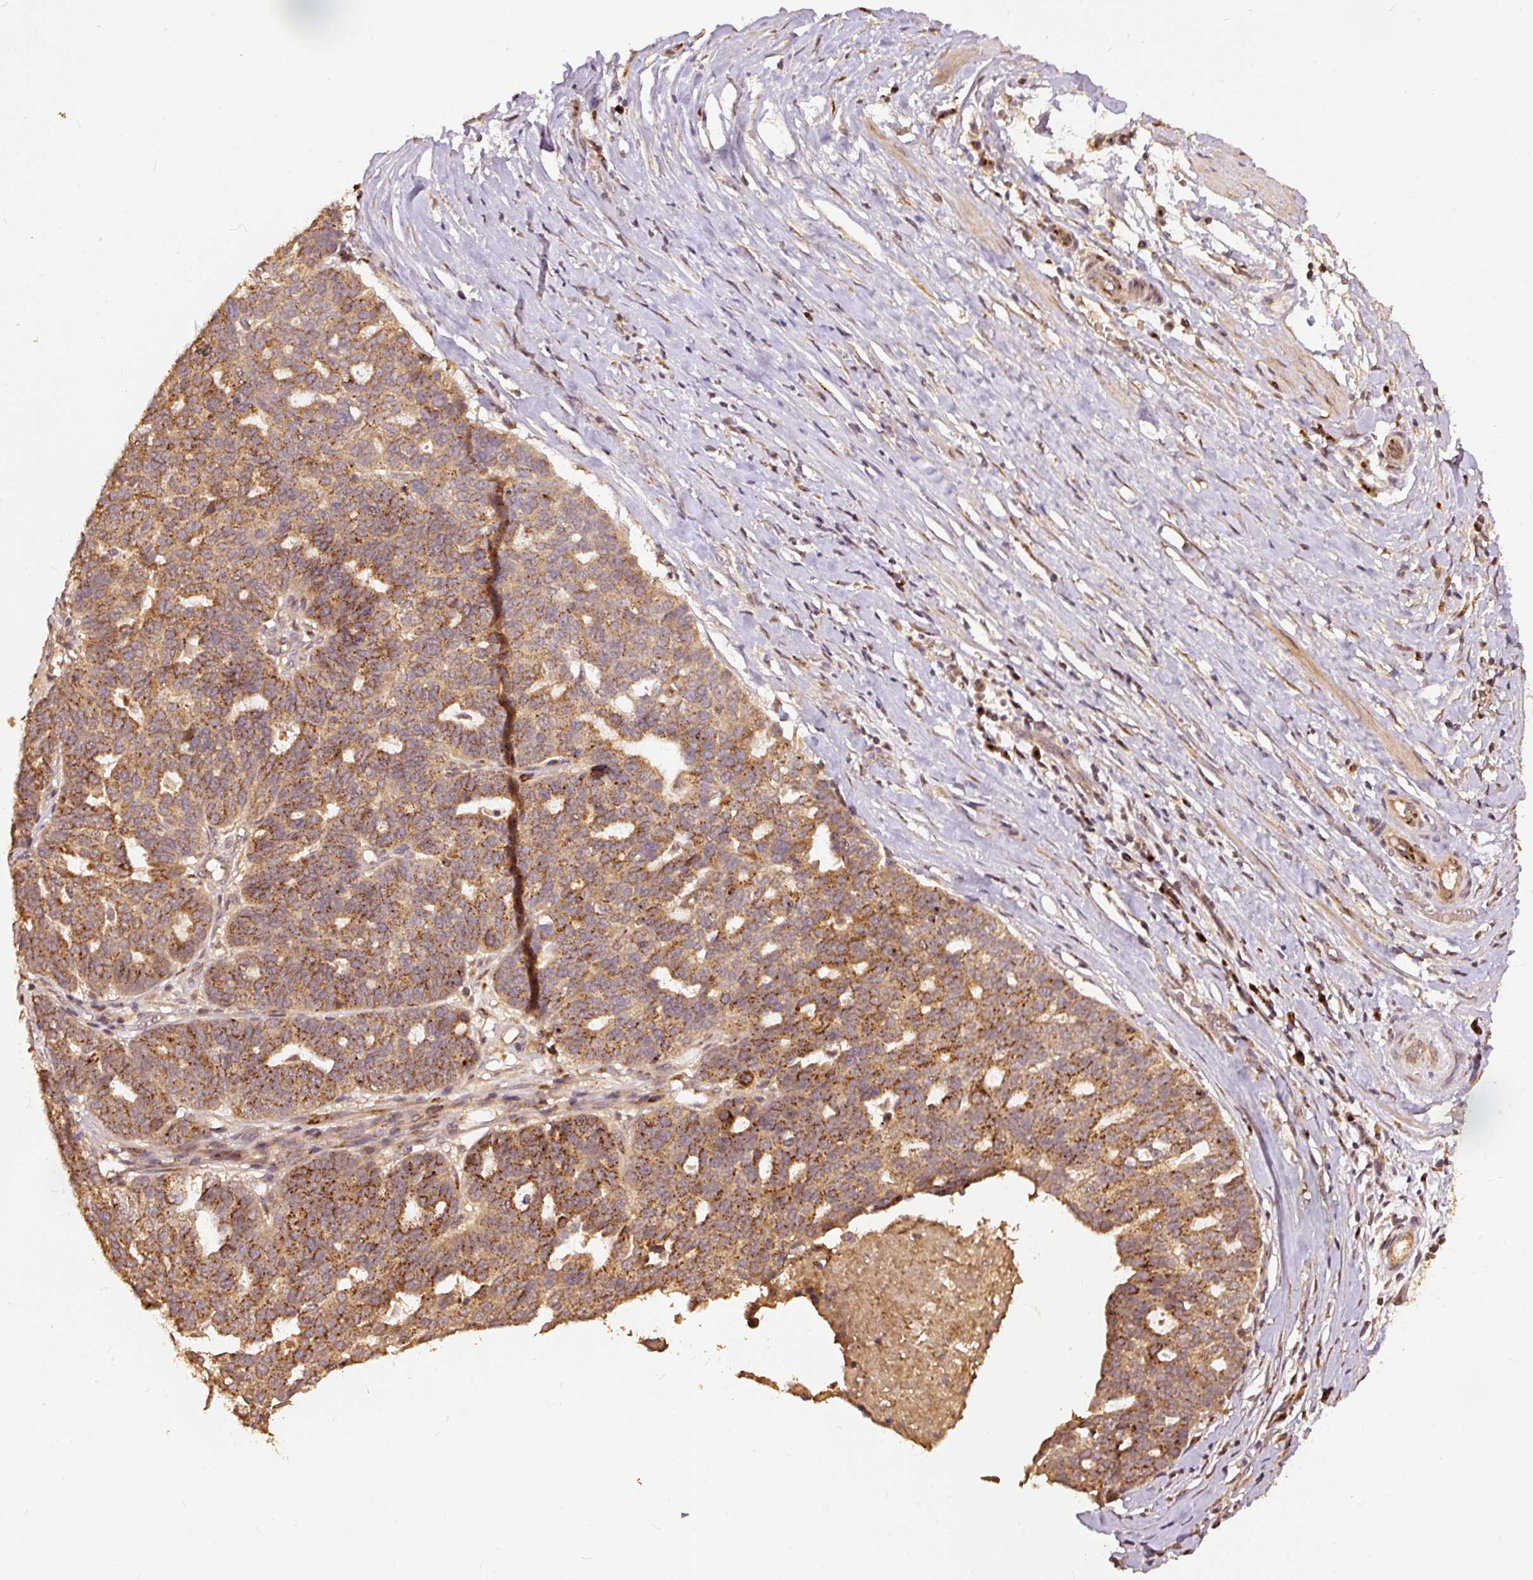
{"staining": {"intensity": "moderate", "quantity": ">75%", "location": "cytoplasmic/membranous"}, "tissue": "ovarian cancer", "cell_type": "Tumor cells", "image_type": "cancer", "snomed": [{"axis": "morphology", "description": "Cystadenocarcinoma, serous, NOS"}, {"axis": "topography", "description": "Ovary"}], "caption": "Immunohistochemistry histopathology image of neoplastic tissue: ovarian cancer stained using immunohistochemistry (IHC) exhibits medium levels of moderate protein expression localized specifically in the cytoplasmic/membranous of tumor cells, appearing as a cytoplasmic/membranous brown color.", "gene": "FUT8", "patient": {"sex": "female", "age": 59}}